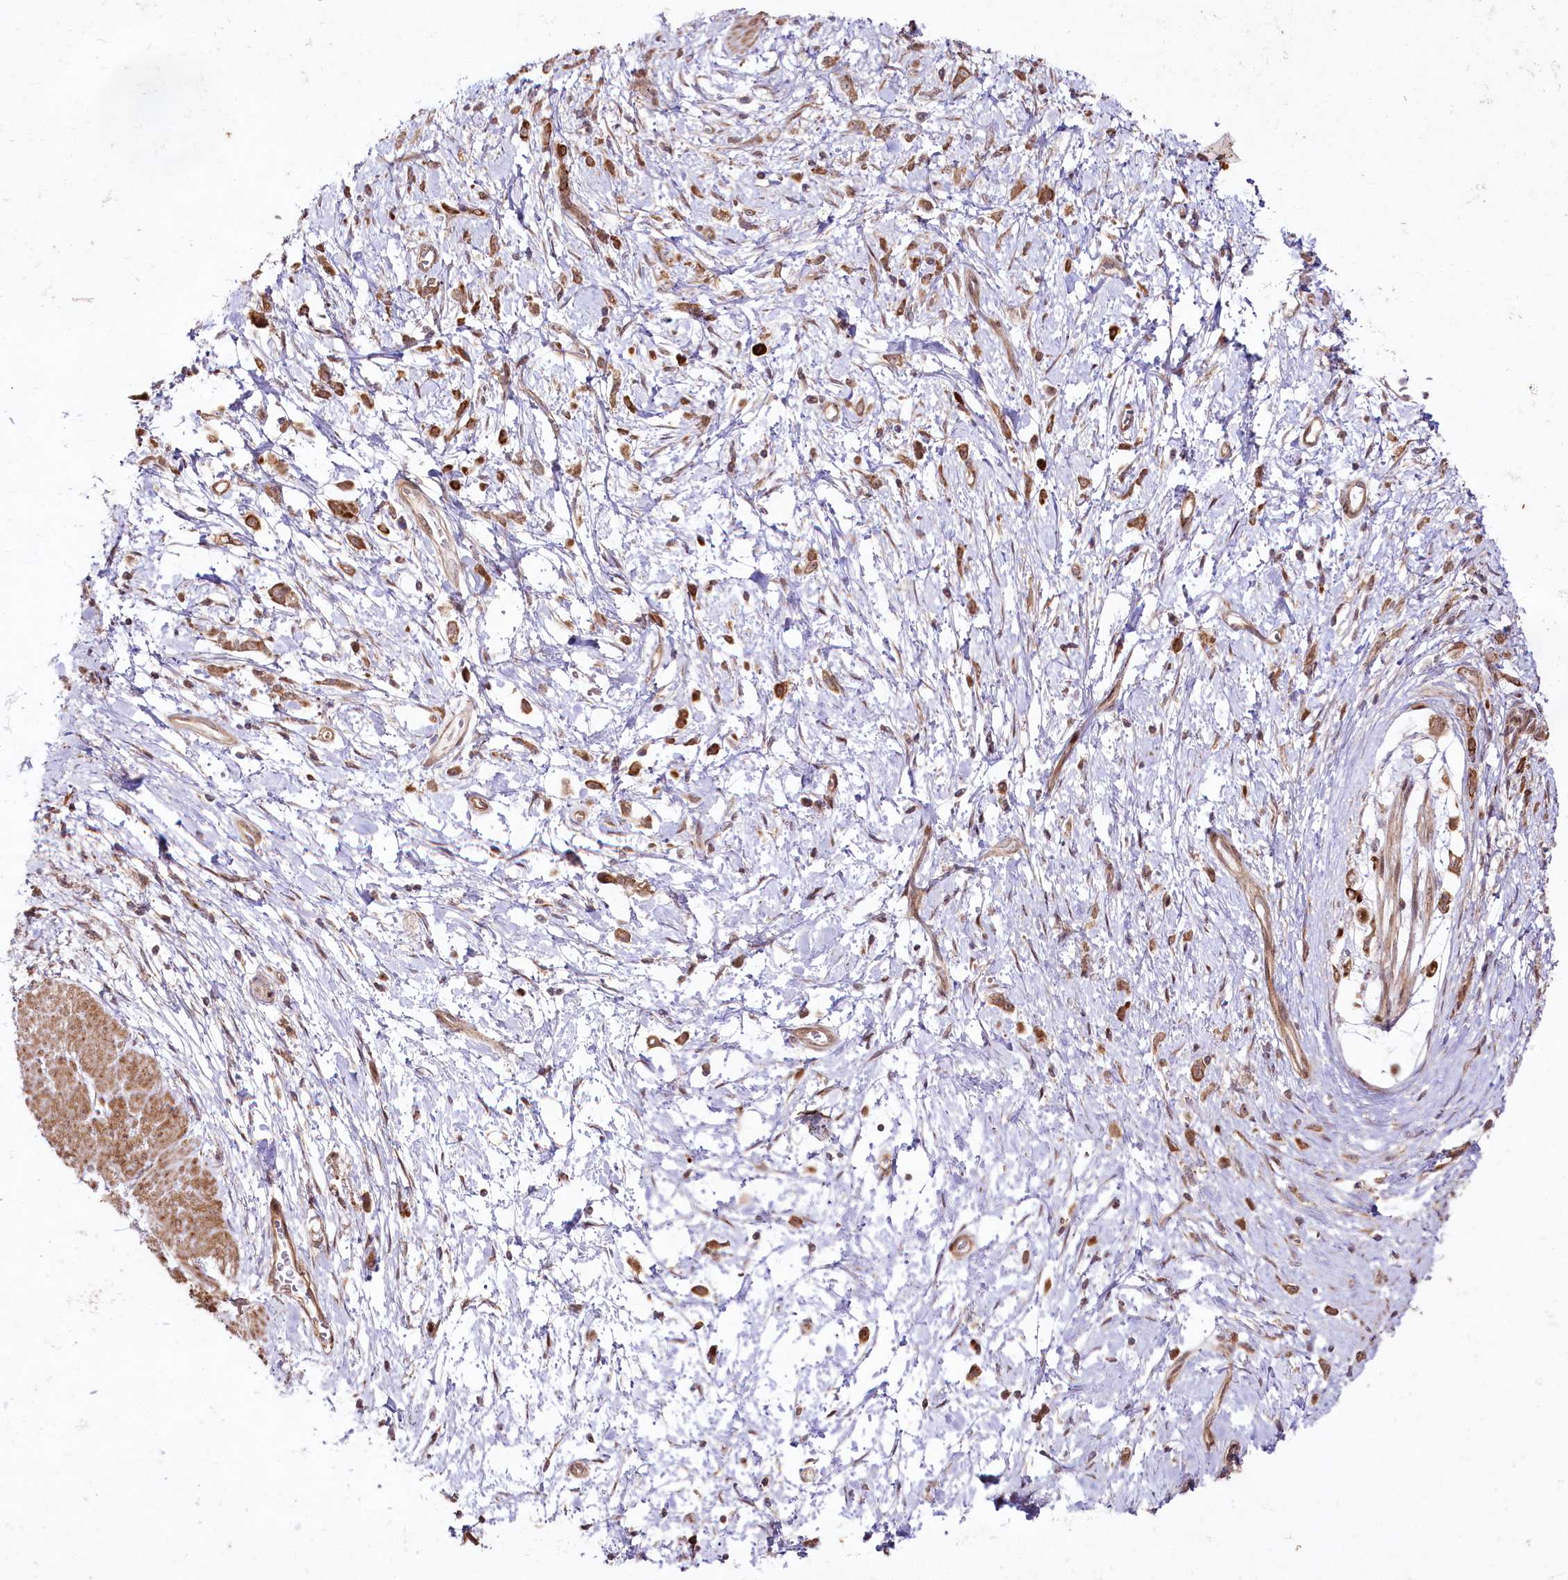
{"staining": {"intensity": "moderate", "quantity": ">75%", "location": "cytoplasmic/membranous"}, "tissue": "stomach cancer", "cell_type": "Tumor cells", "image_type": "cancer", "snomed": [{"axis": "morphology", "description": "Adenocarcinoma, NOS"}, {"axis": "topography", "description": "Stomach"}], "caption": "Protein expression analysis of human stomach cancer reveals moderate cytoplasmic/membranous staining in about >75% of tumor cells.", "gene": "PHLDB1", "patient": {"sex": "female", "age": 60}}